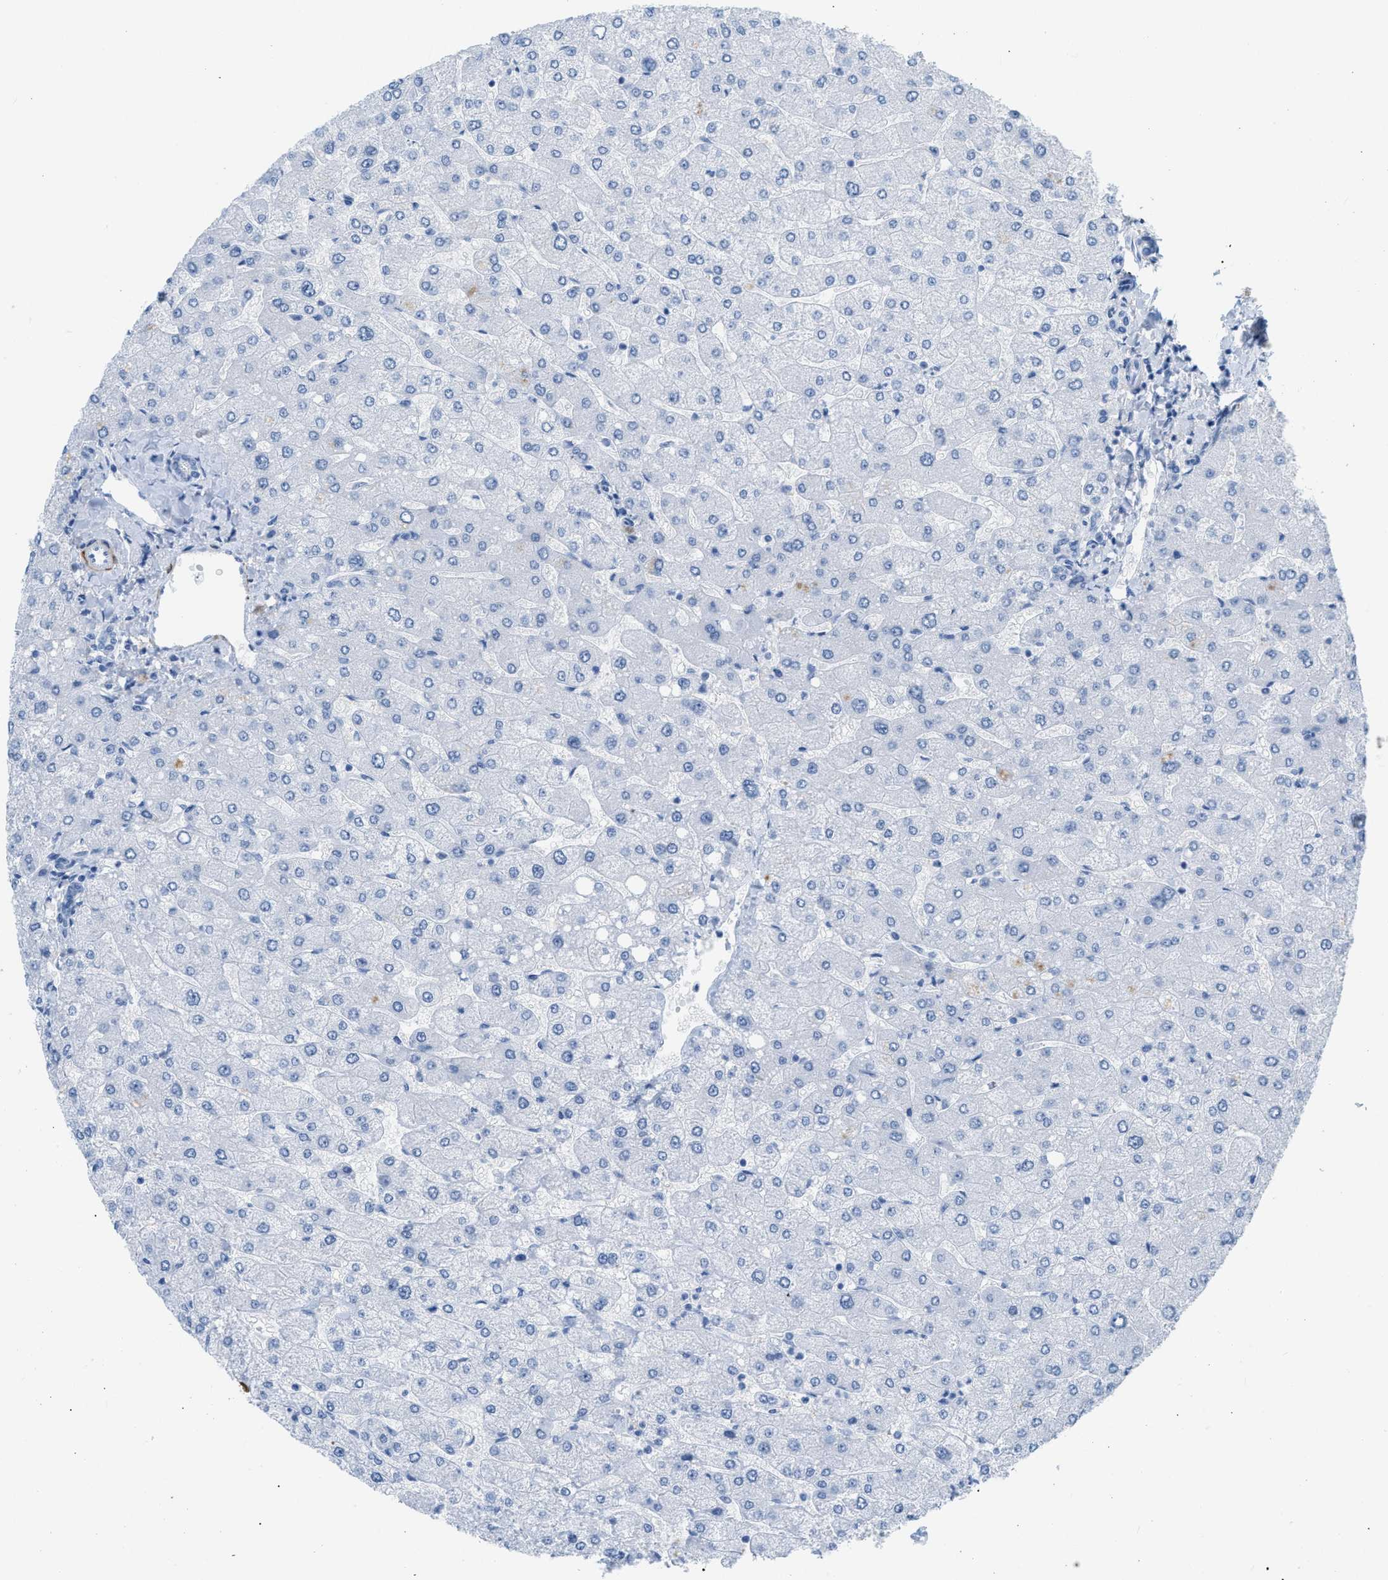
{"staining": {"intensity": "negative", "quantity": "none", "location": "none"}, "tissue": "liver", "cell_type": "Cholangiocytes", "image_type": "normal", "snomed": [{"axis": "morphology", "description": "Normal tissue, NOS"}, {"axis": "topography", "description": "Liver"}], "caption": "Normal liver was stained to show a protein in brown. There is no significant expression in cholangiocytes.", "gene": "DES", "patient": {"sex": "male", "age": 55}}